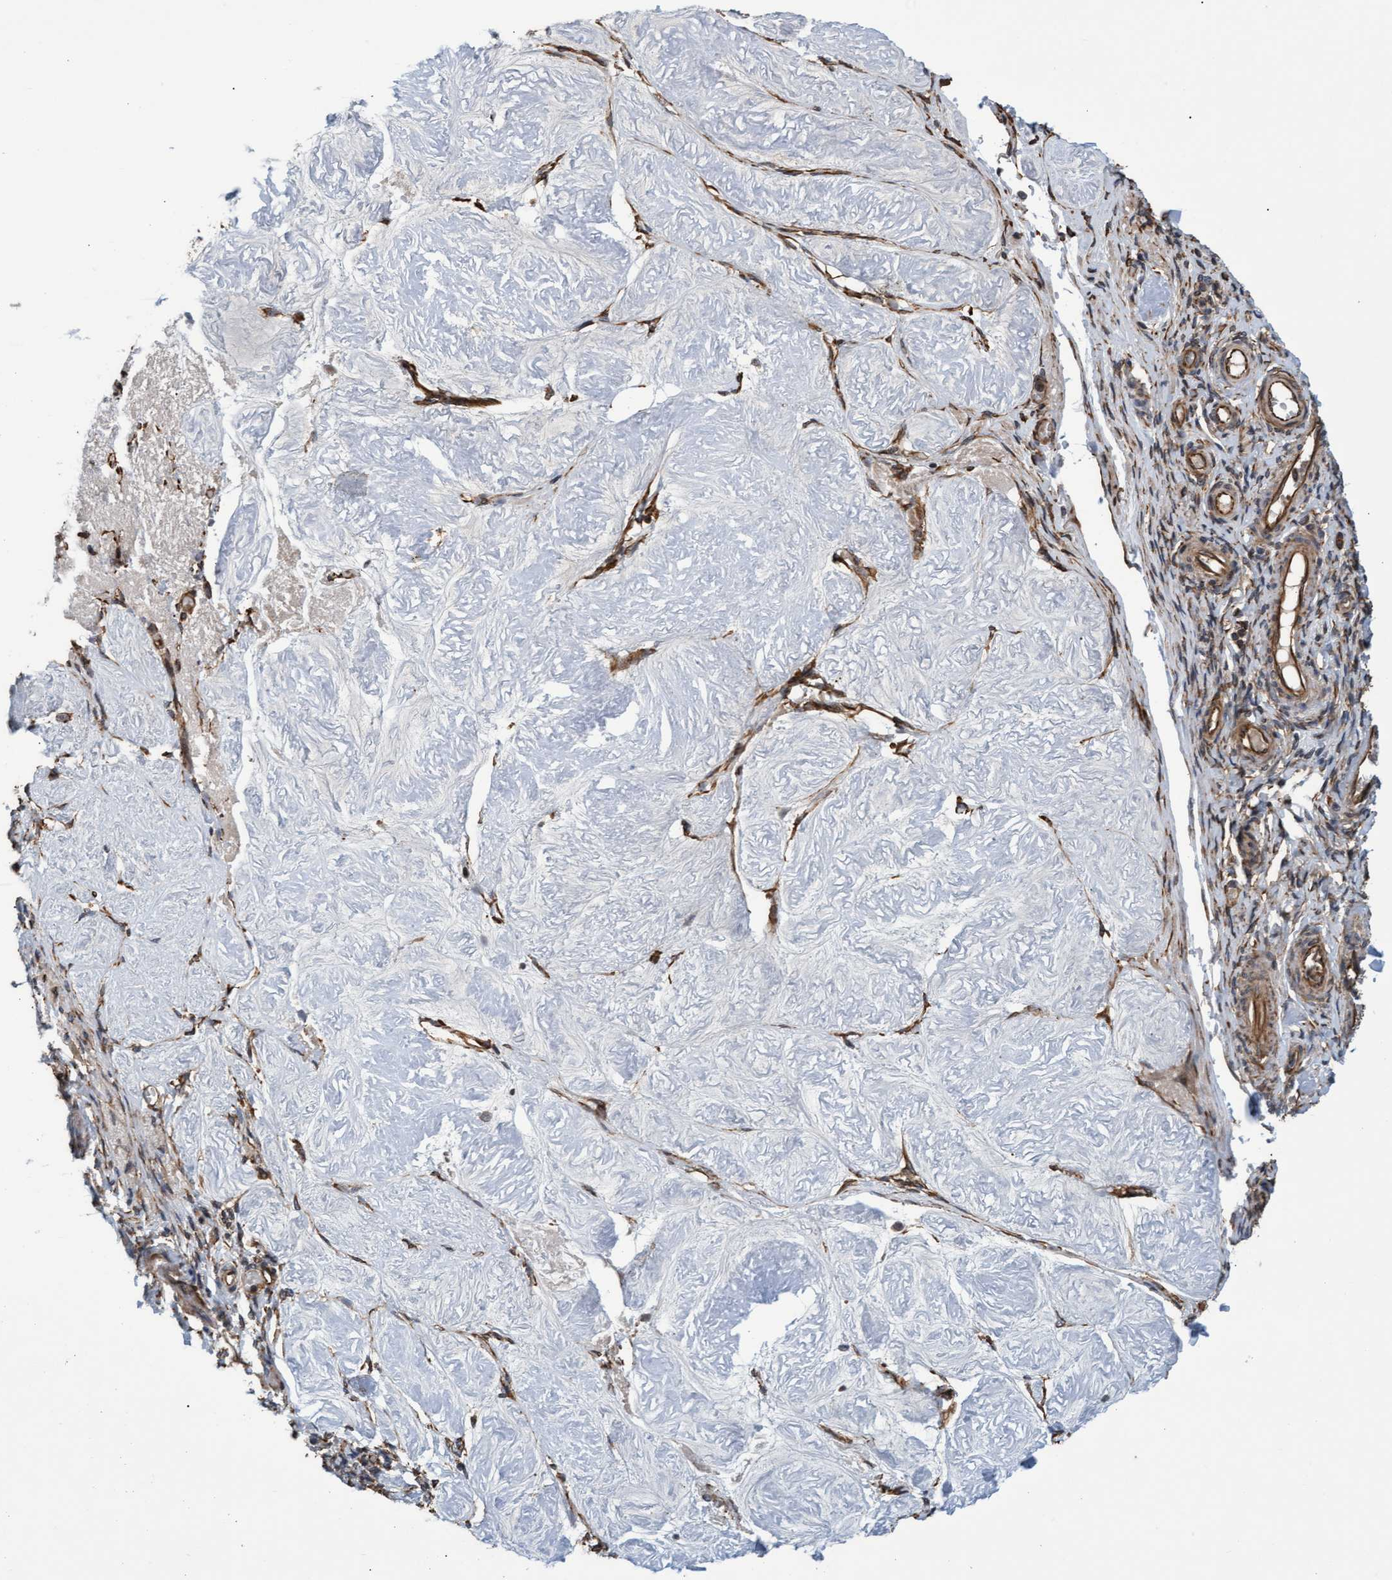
{"staining": {"intensity": "strong", "quantity": ">75%", "location": "cytoplasmic/membranous"}, "tissue": "adipose tissue", "cell_type": "Adipocytes", "image_type": "normal", "snomed": [{"axis": "morphology", "description": "Normal tissue, NOS"}, {"axis": "topography", "description": "Vascular tissue"}, {"axis": "topography", "description": "Fallopian tube"}, {"axis": "topography", "description": "Ovary"}], "caption": "Immunohistochemistry of normal adipose tissue exhibits high levels of strong cytoplasmic/membranous positivity in approximately >75% of adipocytes. The staining was performed using DAB to visualize the protein expression in brown, while the nuclei were stained in blue with hematoxylin (Magnification: 20x).", "gene": "TNFRSF10B", "patient": {"sex": "female", "age": 67}}